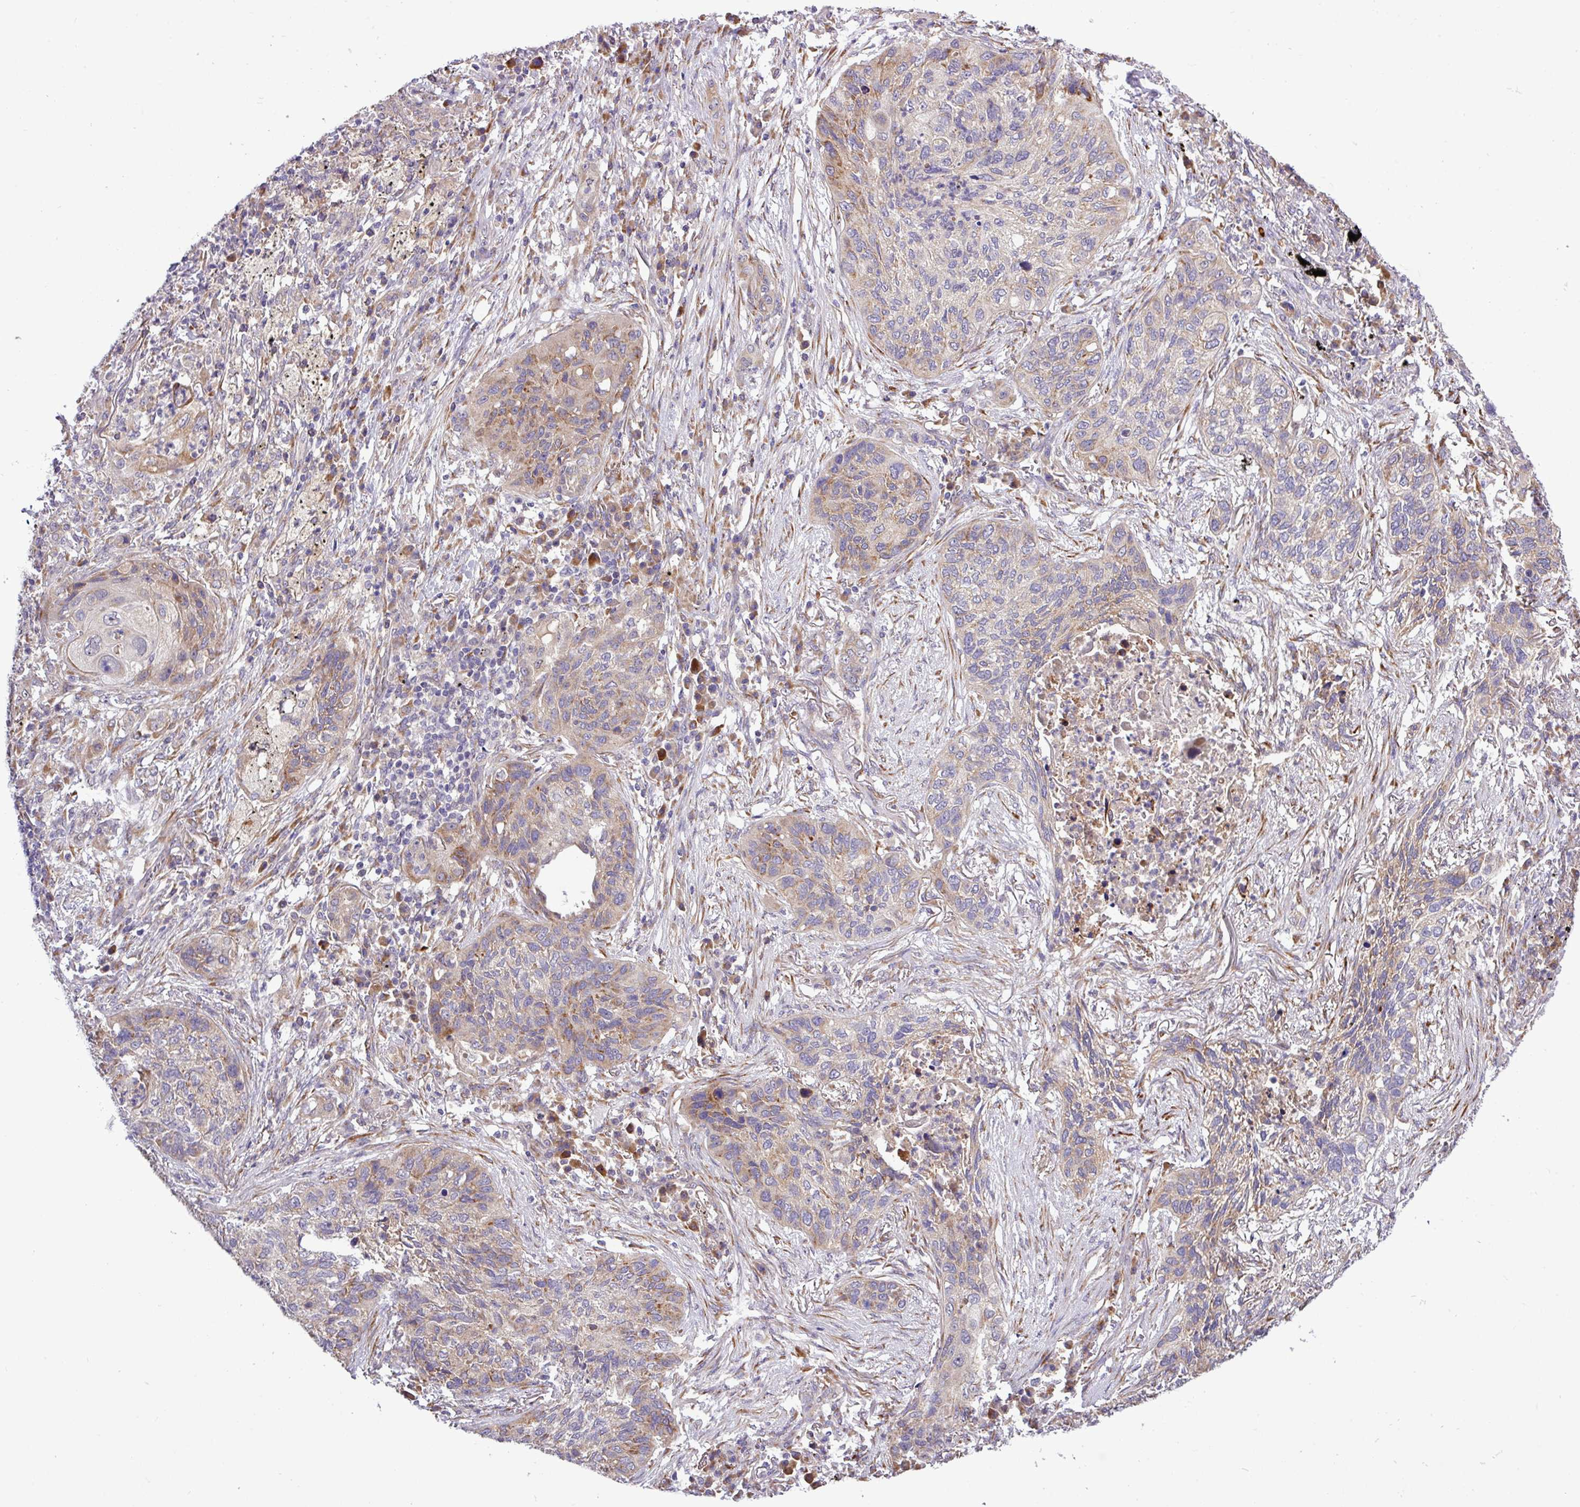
{"staining": {"intensity": "weak", "quantity": "25%-75%", "location": "cytoplasmic/membranous"}, "tissue": "lung cancer", "cell_type": "Tumor cells", "image_type": "cancer", "snomed": [{"axis": "morphology", "description": "Squamous cell carcinoma, NOS"}, {"axis": "topography", "description": "Lung"}], "caption": "A brown stain shows weak cytoplasmic/membranous positivity of a protein in lung cancer (squamous cell carcinoma) tumor cells.", "gene": "TM2D2", "patient": {"sex": "female", "age": 63}}